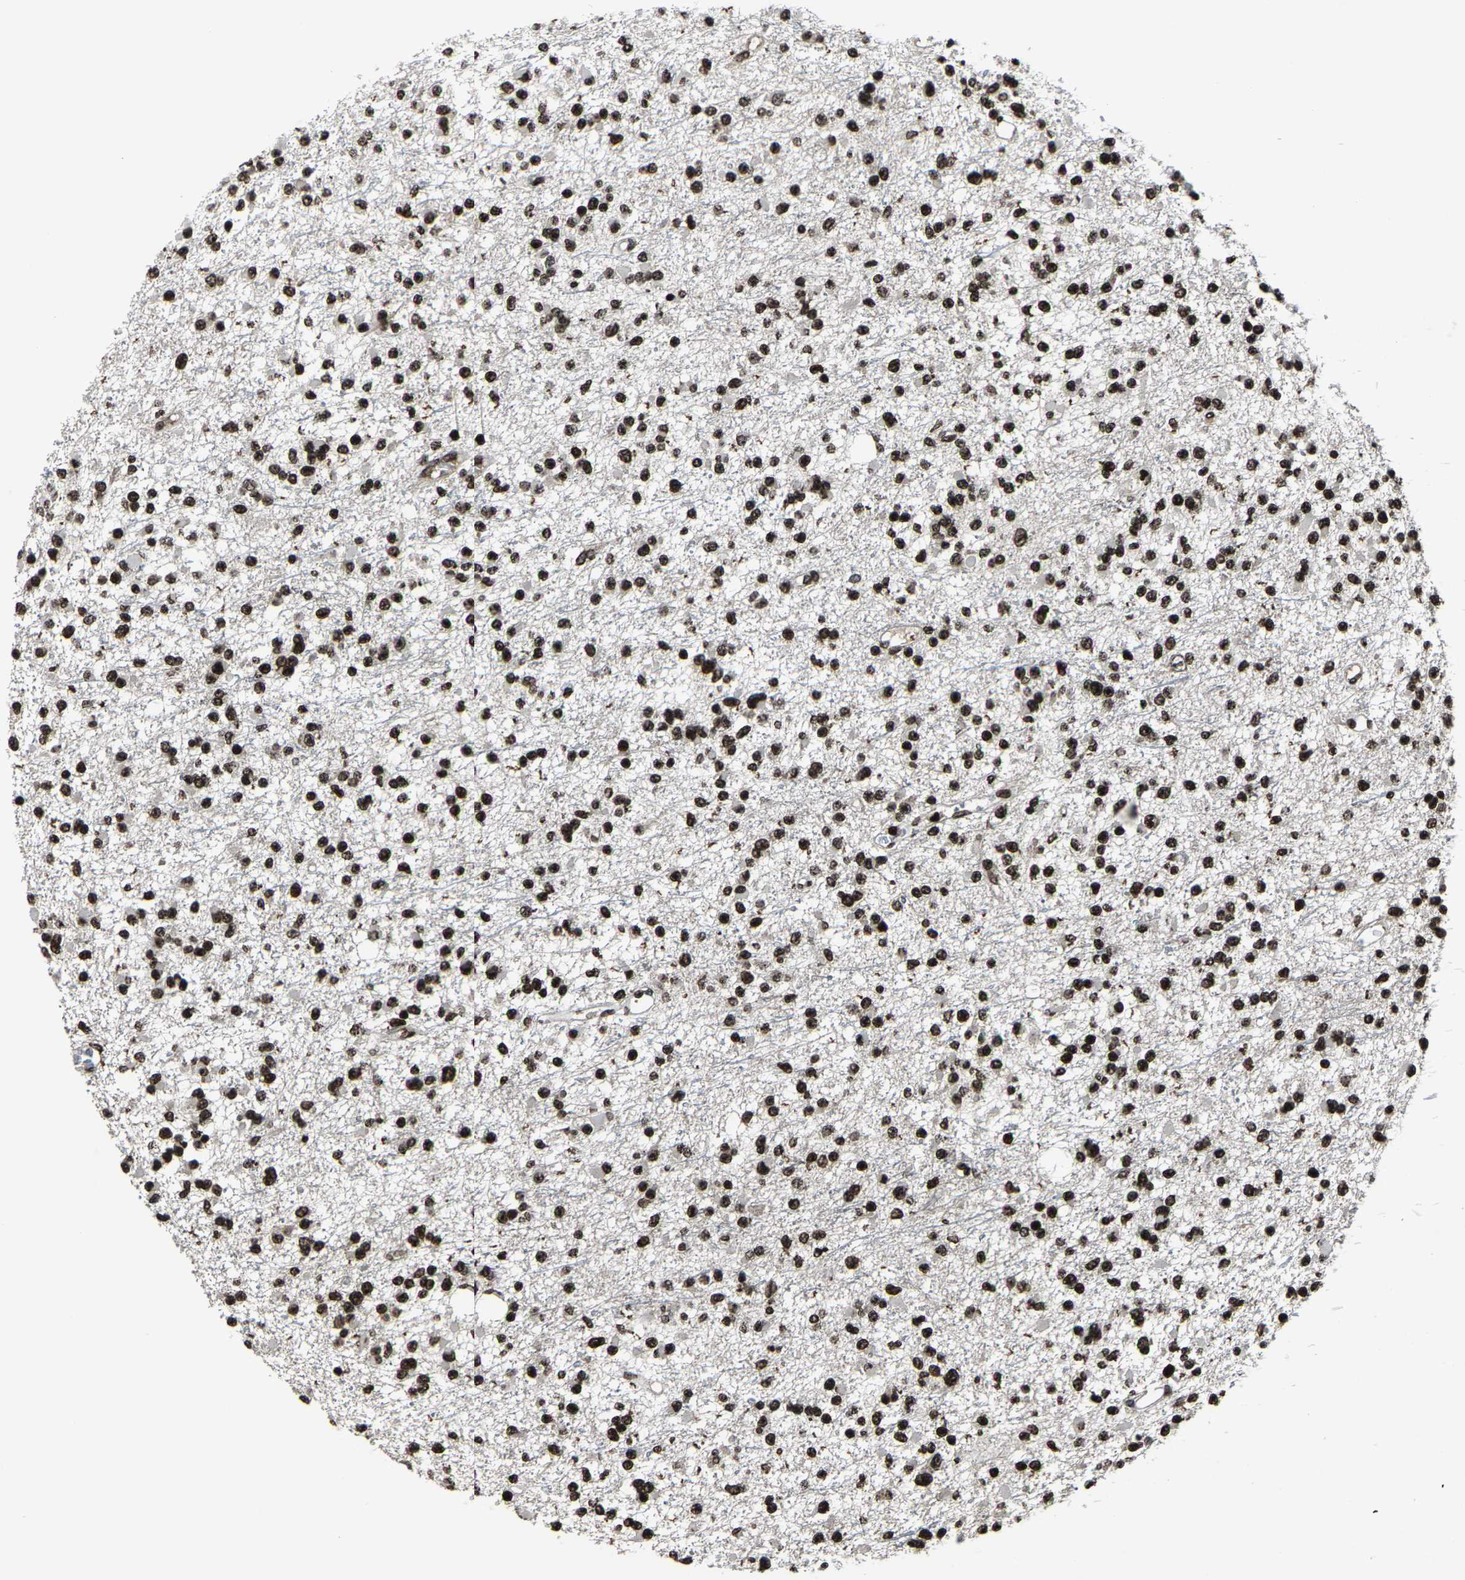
{"staining": {"intensity": "strong", "quantity": ">75%", "location": "nuclear"}, "tissue": "glioma", "cell_type": "Tumor cells", "image_type": "cancer", "snomed": [{"axis": "morphology", "description": "Glioma, malignant, Low grade"}, {"axis": "topography", "description": "Brain"}], "caption": "Glioma stained for a protein demonstrates strong nuclear positivity in tumor cells. Immunohistochemistry stains the protein of interest in brown and the nuclei are stained blue.", "gene": "H4C1", "patient": {"sex": "female", "age": 22}}